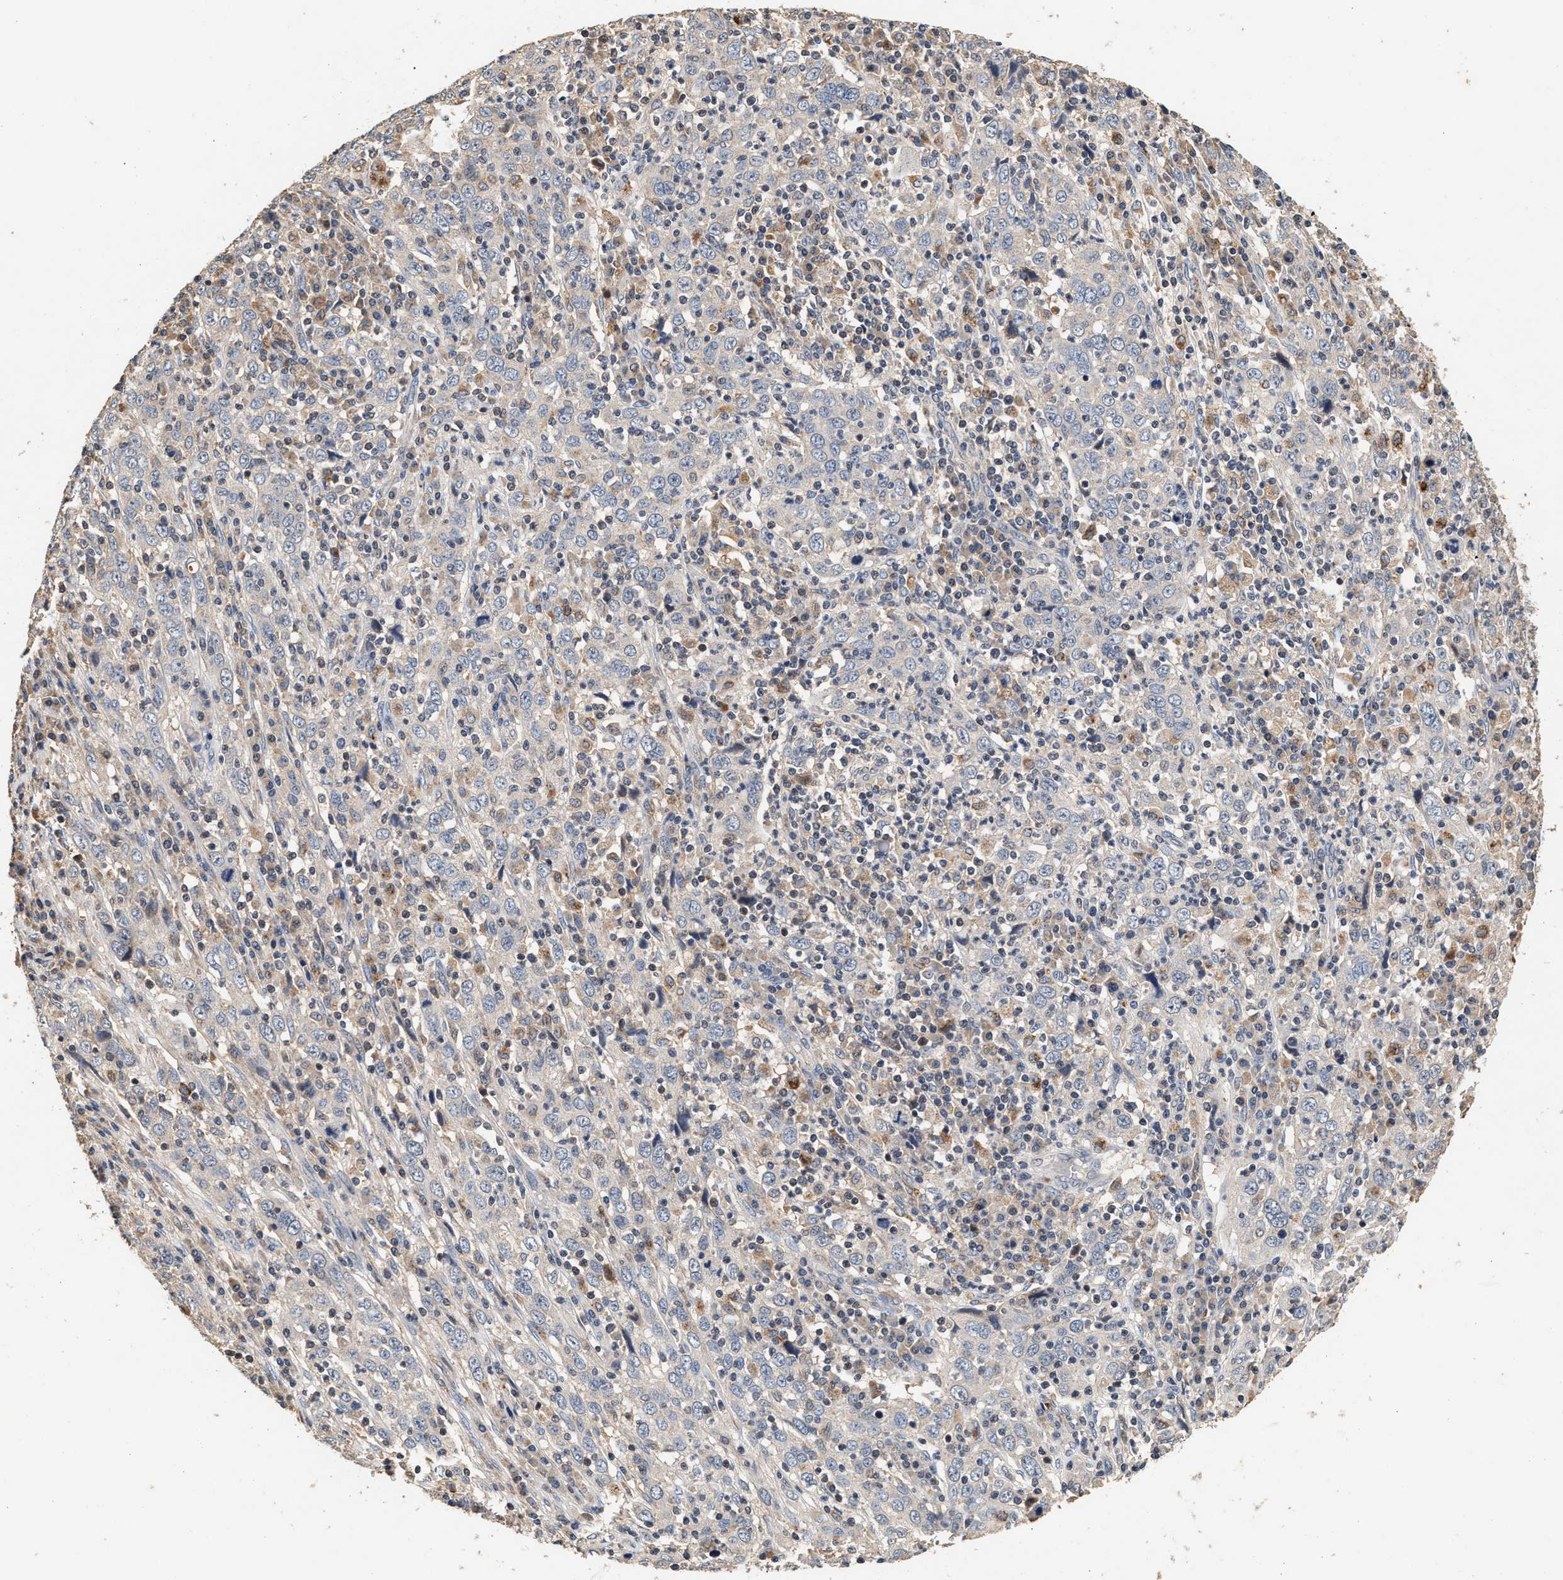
{"staining": {"intensity": "negative", "quantity": "none", "location": "none"}, "tissue": "cervical cancer", "cell_type": "Tumor cells", "image_type": "cancer", "snomed": [{"axis": "morphology", "description": "Squamous cell carcinoma, NOS"}, {"axis": "topography", "description": "Cervix"}], "caption": "Cervical squamous cell carcinoma stained for a protein using IHC exhibits no positivity tumor cells.", "gene": "PTGR3", "patient": {"sex": "female", "age": 46}}